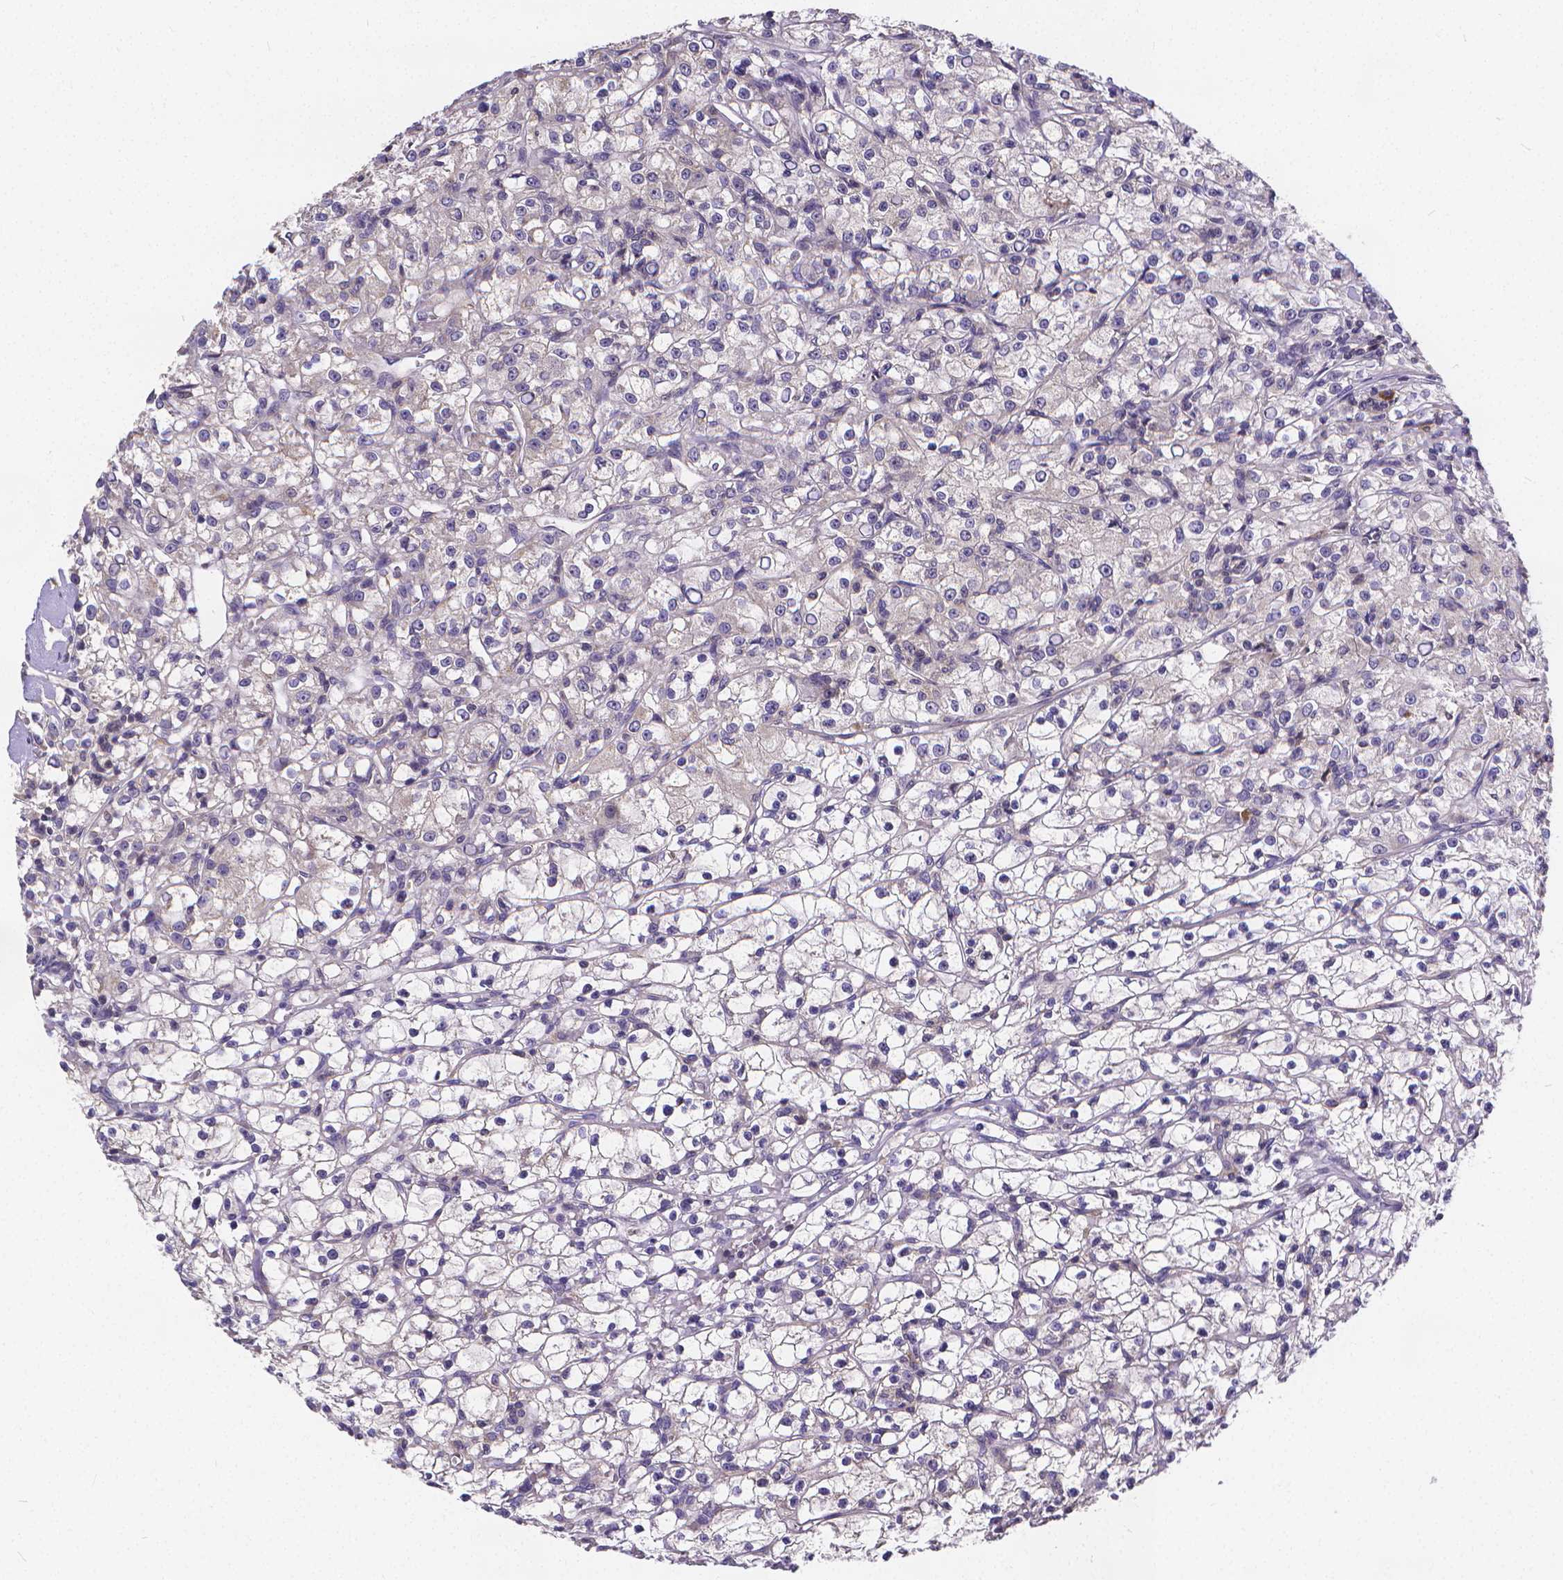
{"staining": {"intensity": "negative", "quantity": "none", "location": "none"}, "tissue": "renal cancer", "cell_type": "Tumor cells", "image_type": "cancer", "snomed": [{"axis": "morphology", "description": "Adenocarcinoma, NOS"}, {"axis": "topography", "description": "Kidney"}], "caption": "Histopathology image shows no significant protein positivity in tumor cells of renal cancer (adenocarcinoma).", "gene": "GLRB", "patient": {"sex": "female", "age": 59}}